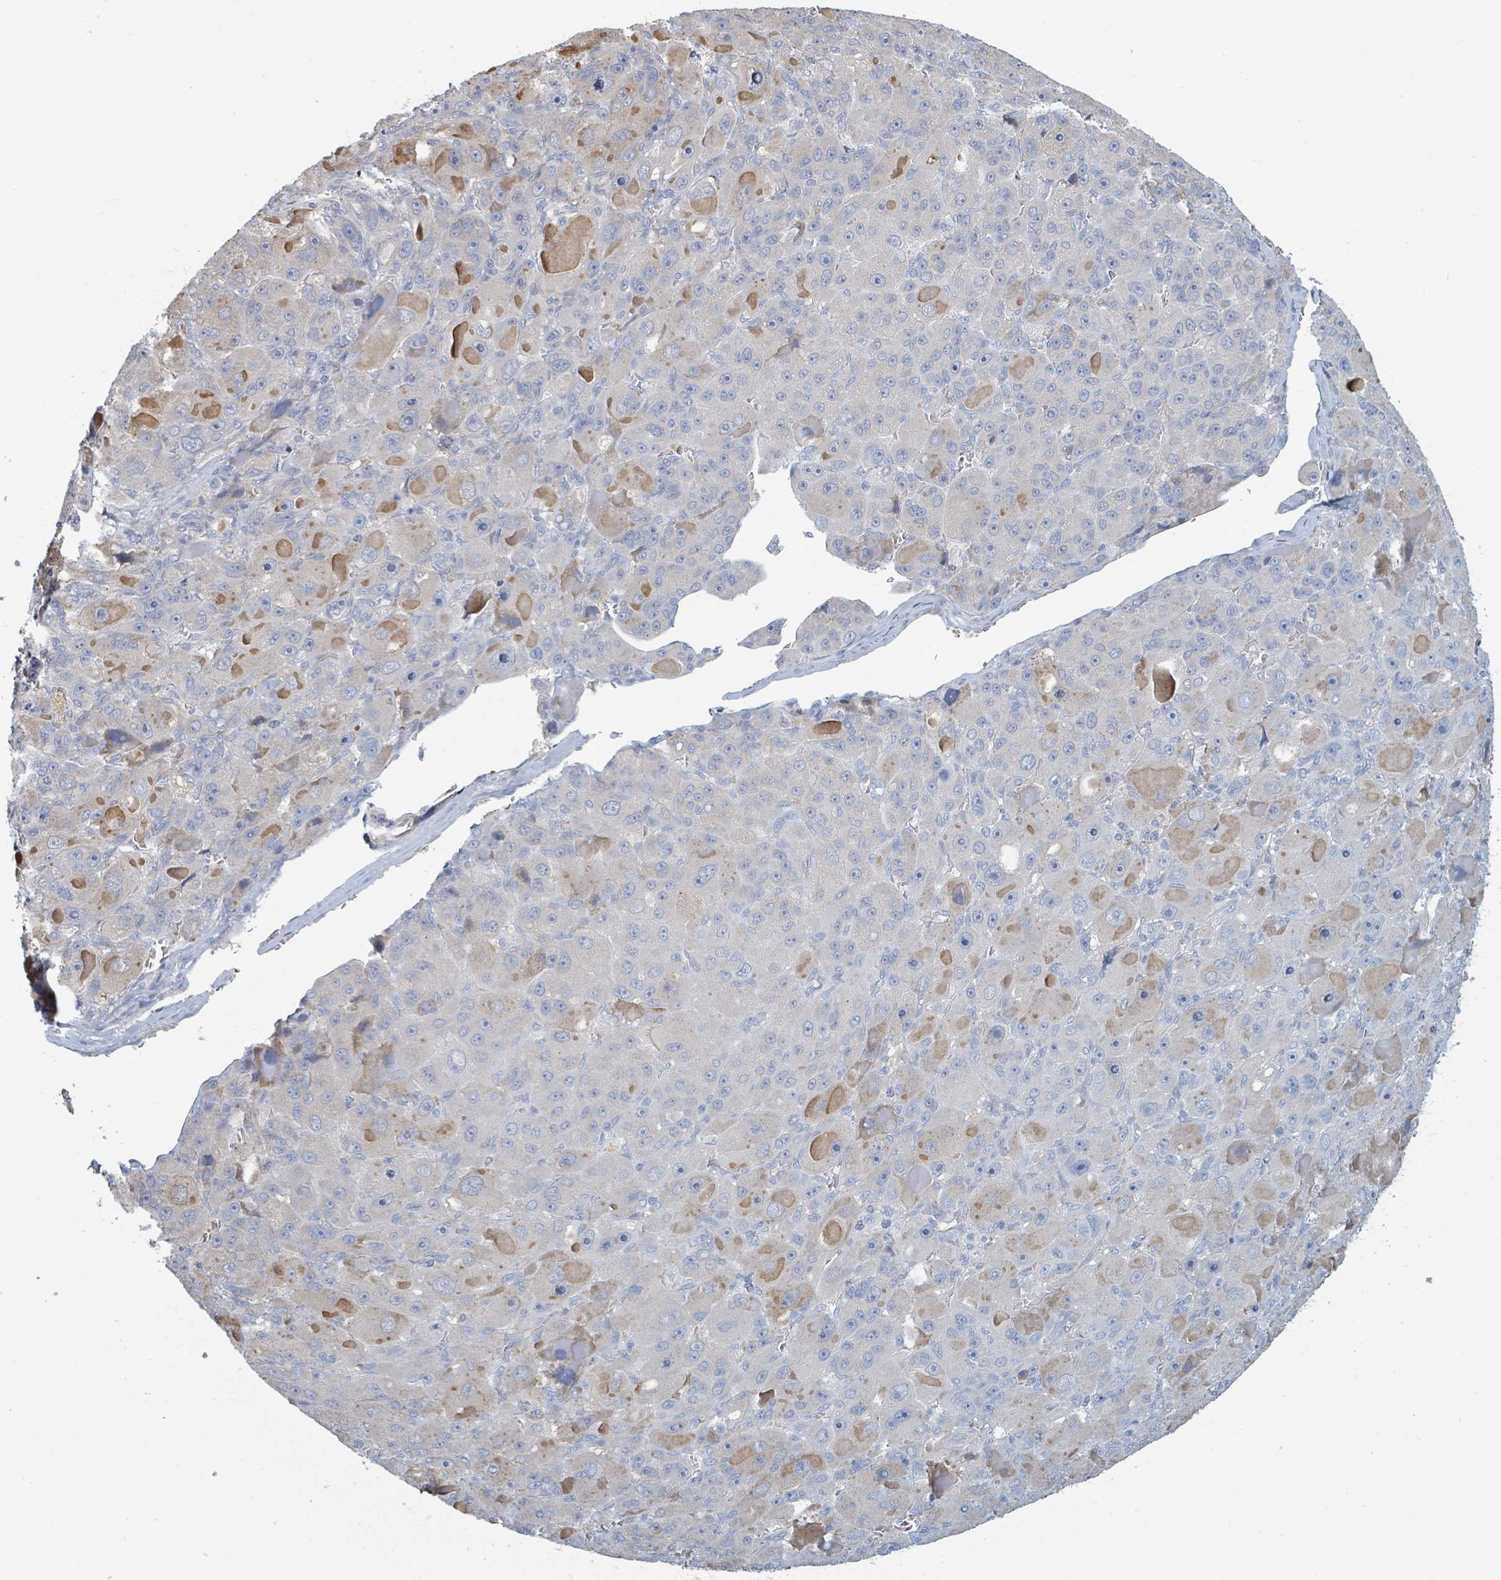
{"staining": {"intensity": "negative", "quantity": "none", "location": "none"}, "tissue": "liver cancer", "cell_type": "Tumor cells", "image_type": "cancer", "snomed": [{"axis": "morphology", "description": "Carcinoma, Hepatocellular, NOS"}, {"axis": "topography", "description": "Liver"}], "caption": "Immunohistochemistry of human hepatocellular carcinoma (liver) exhibits no staining in tumor cells.", "gene": "RAB33B", "patient": {"sex": "male", "age": 76}}